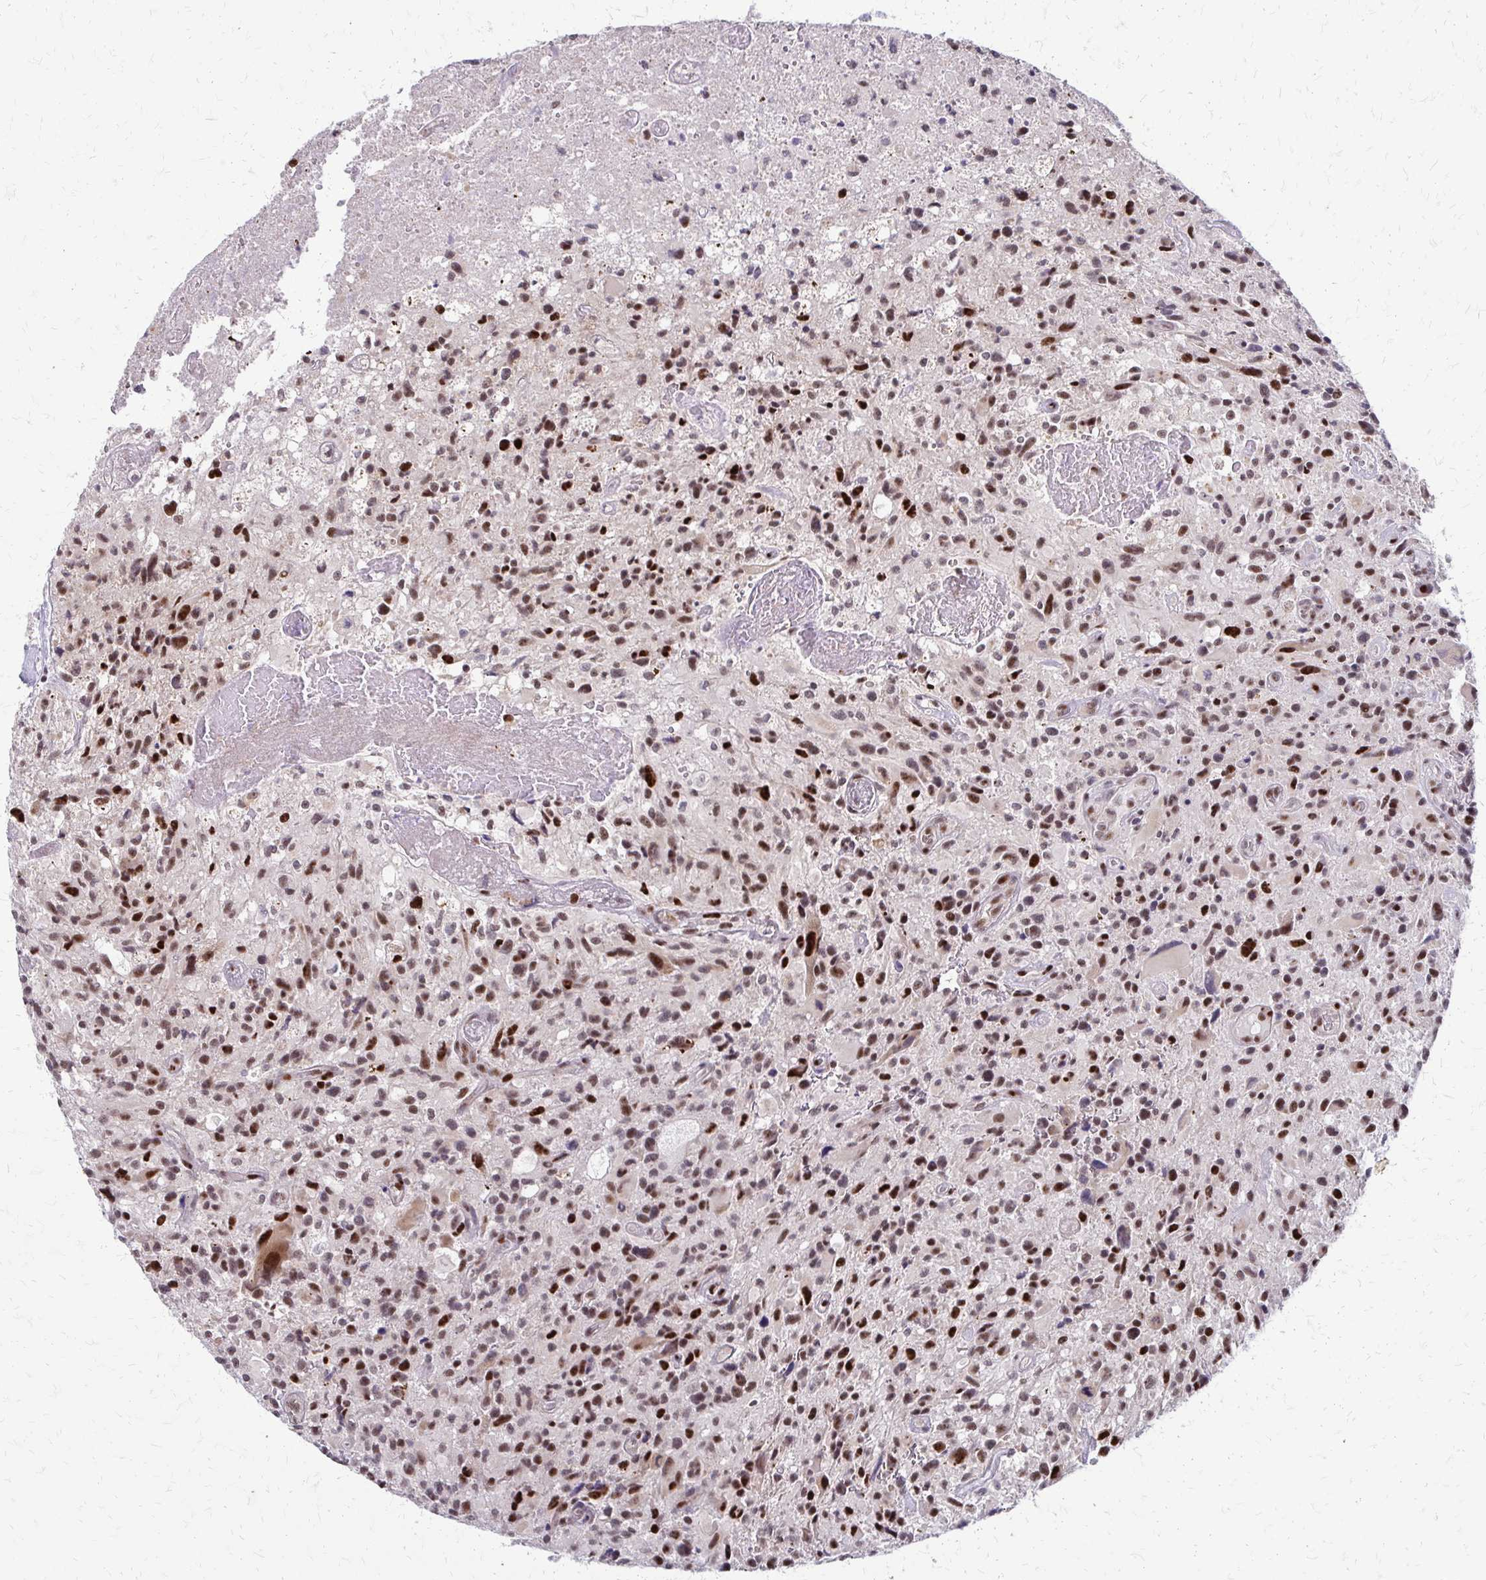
{"staining": {"intensity": "strong", "quantity": ">75%", "location": "nuclear"}, "tissue": "glioma", "cell_type": "Tumor cells", "image_type": "cancer", "snomed": [{"axis": "morphology", "description": "Glioma, malignant, High grade"}, {"axis": "topography", "description": "Brain"}], "caption": "Malignant glioma (high-grade) stained with DAB (3,3'-diaminobenzidine) immunohistochemistry (IHC) shows high levels of strong nuclear staining in approximately >75% of tumor cells. The staining is performed using DAB (3,3'-diaminobenzidine) brown chromogen to label protein expression. The nuclei are counter-stained blue using hematoxylin.", "gene": "TRIR", "patient": {"sex": "male", "age": 63}}